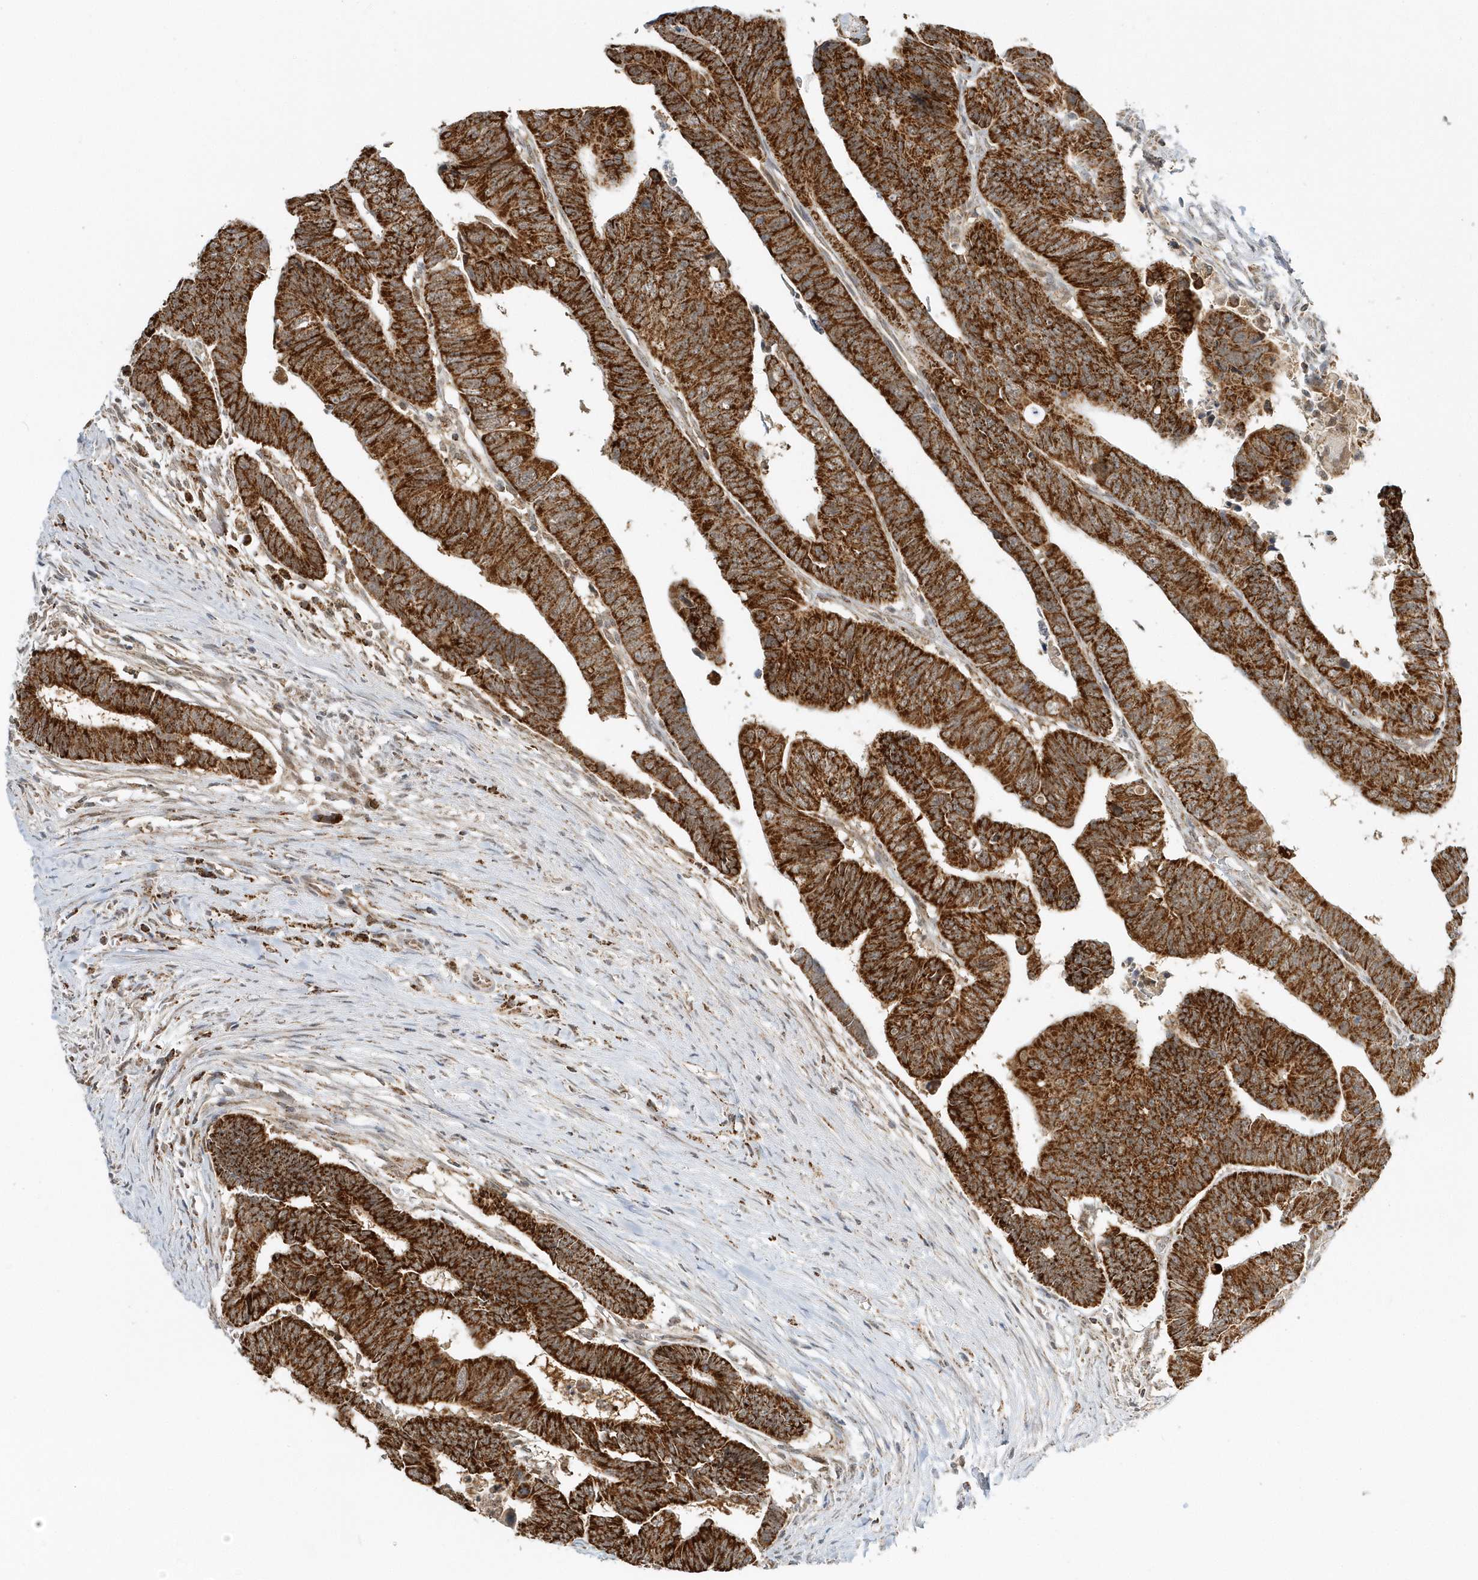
{"staining": {"intensity": "strong", "quantity": ">75%", "location": "cytoplasmic/membranous"}, "tissue": "colorectal cancer", "cell_type": "Tumor cells", "image_type": "cancer", "snomed": [{"axis": "morphology", "description": "Adenocarcinoma, NOS"}, {"axis": "topography", "description": "Rectum"}], "caption": "Human colorectal cancer (adenocarcinoma) stained with a protein marker displays strong staining in tumor cells.", "gene": "PSMD6", "patient": {"sex": "female", "age": 65}}